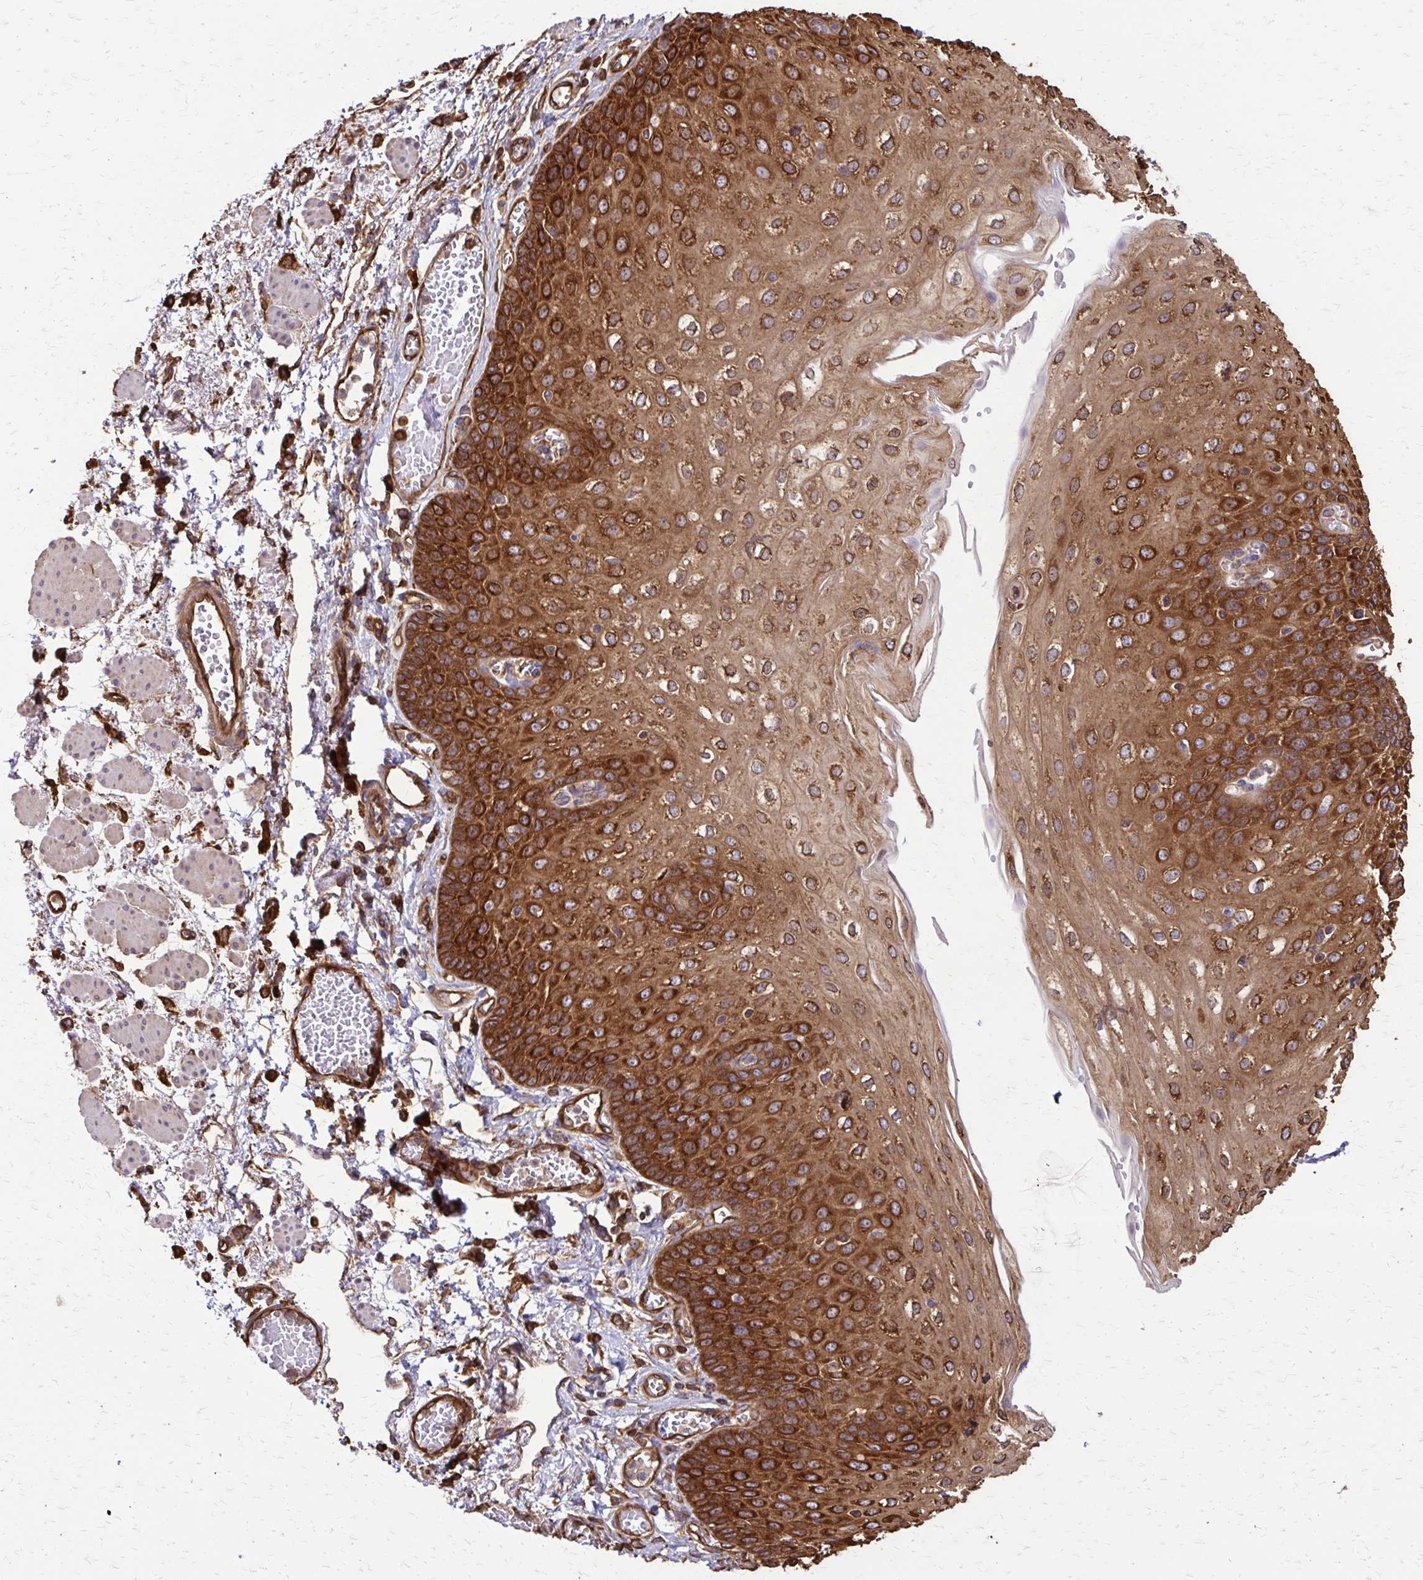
{"staining": {"intensity": "strong", "quantity": ">75%", "location": "cytoplasmic/membranous"}, "tissue": "esophagus", "cell_type": "Squamous epithelial cells", "image_type": "normal", "snomed": [{"axis": "morphology", "description": "Normal tissue, NOS"}, {"axis": "morphology", "description": "Adenocarcinoma, NOS"}, {"axis": "topography", "description": "Esophagus"}], "caption": "IHC staining of normal esophagus, which shows high levels of strong cytoplasmic/membranous positivity in approximately >75% of squamous epithelial cells indicating strong cytoplasmic/membranous protein expression. The staining was performed using DAB (3,3'-diaminobenzidine) (brown) for protein detection and nuclei were counterstained in hematoxylin (blue).", "gene": "EEF2", "patient": {"sex": "male", "age": 81}}